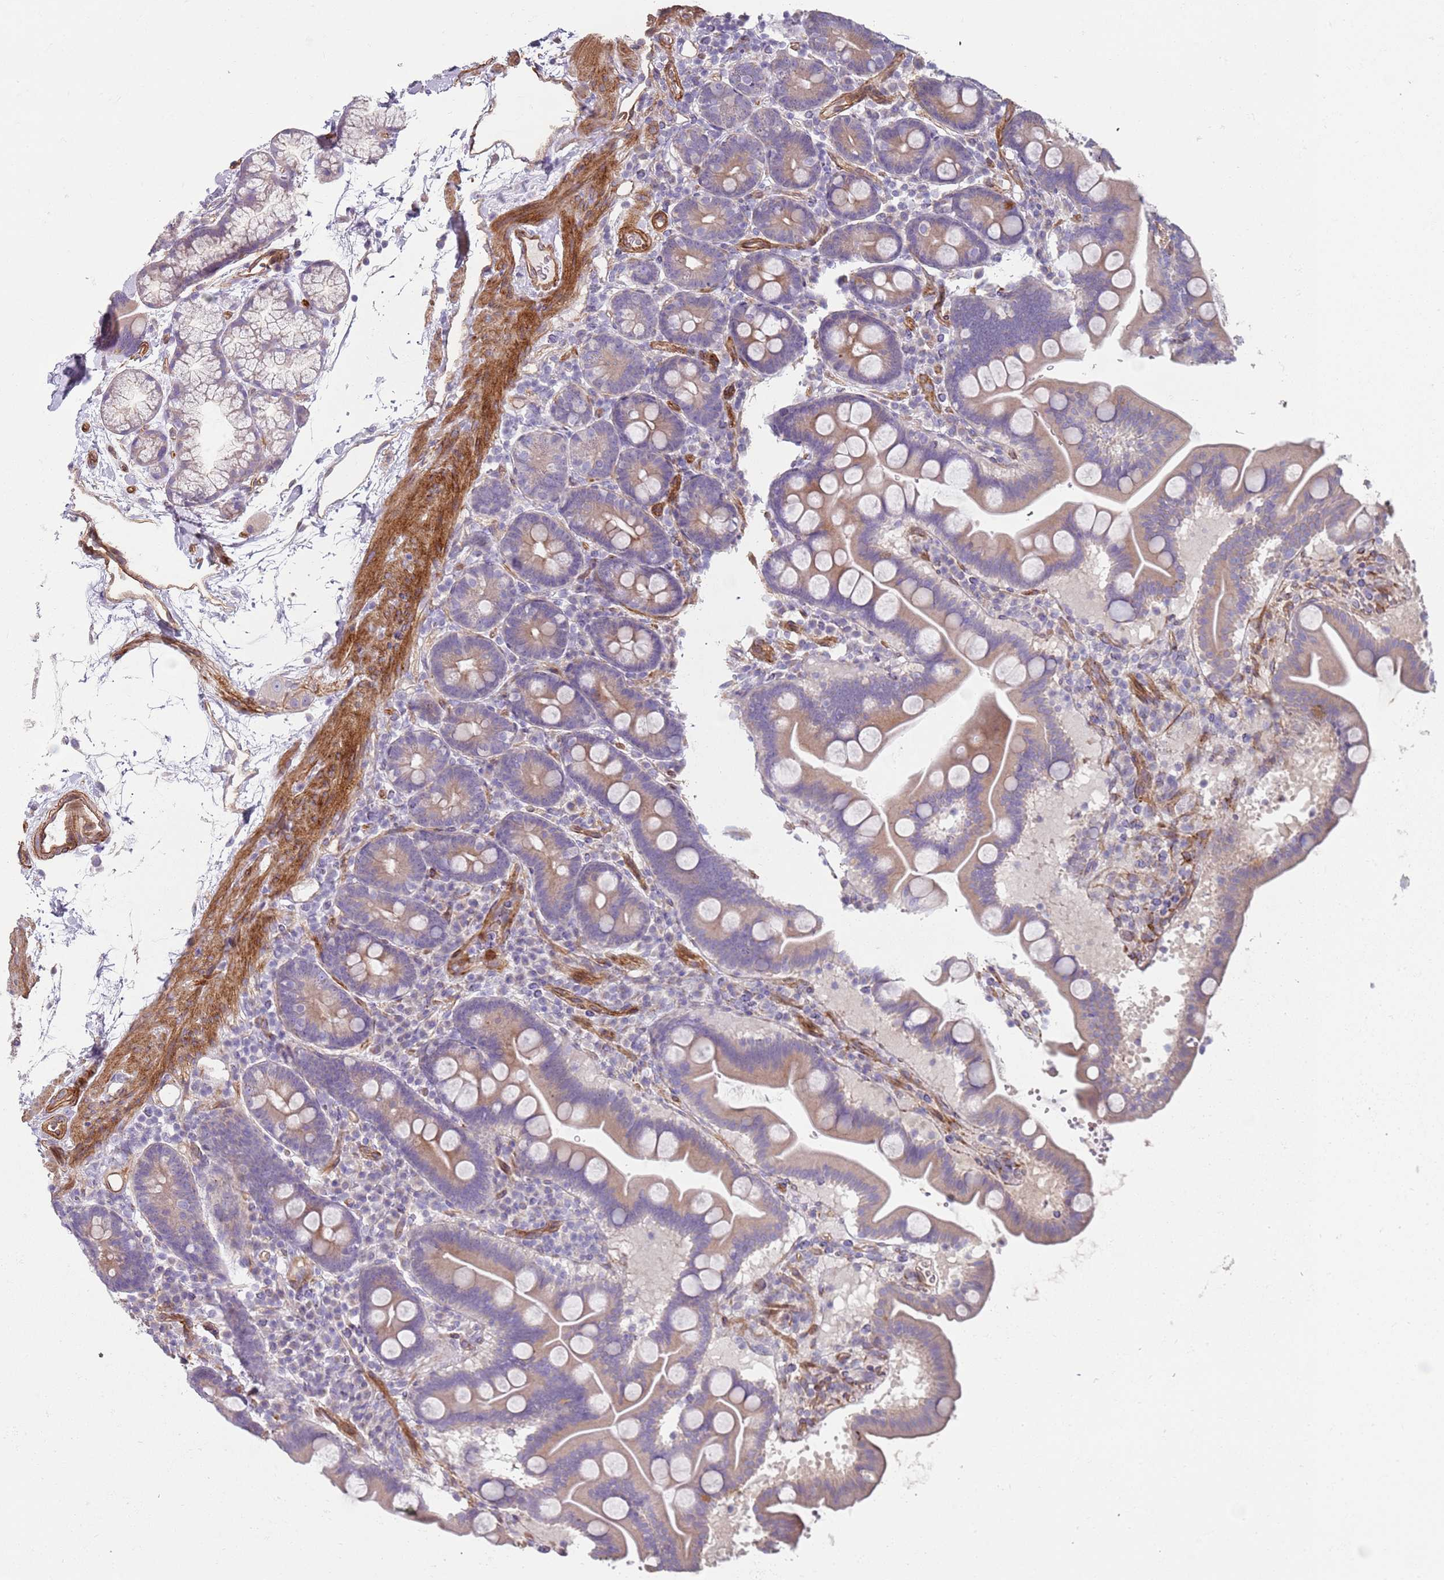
{"staining": {"intensity": "weak", "quantity": "25%-75%", "location": "cytoplasmic/membranous"}, "tissue": "duodenum", "cell_type": "Glandular cells", "image_type": "normal", "snomed": [{"axis": "morphology", "description": "Normal tissue, NOS"}, {"axis": "topography", "description": "Duodenum"}], "caption": "Duodenum stained with immunohistochemistry demonstrates weak cytoplasmic/membranous staining in approximately 25%-75% of glandular cells. The staining was performed using DAB to visualize the protein expression in brown, while the nuclei were stained in blue with hematoxylin (Magnification: 20x).", "gene": "PHLPP2", "patient": {"sex": "male", "age": 54}}